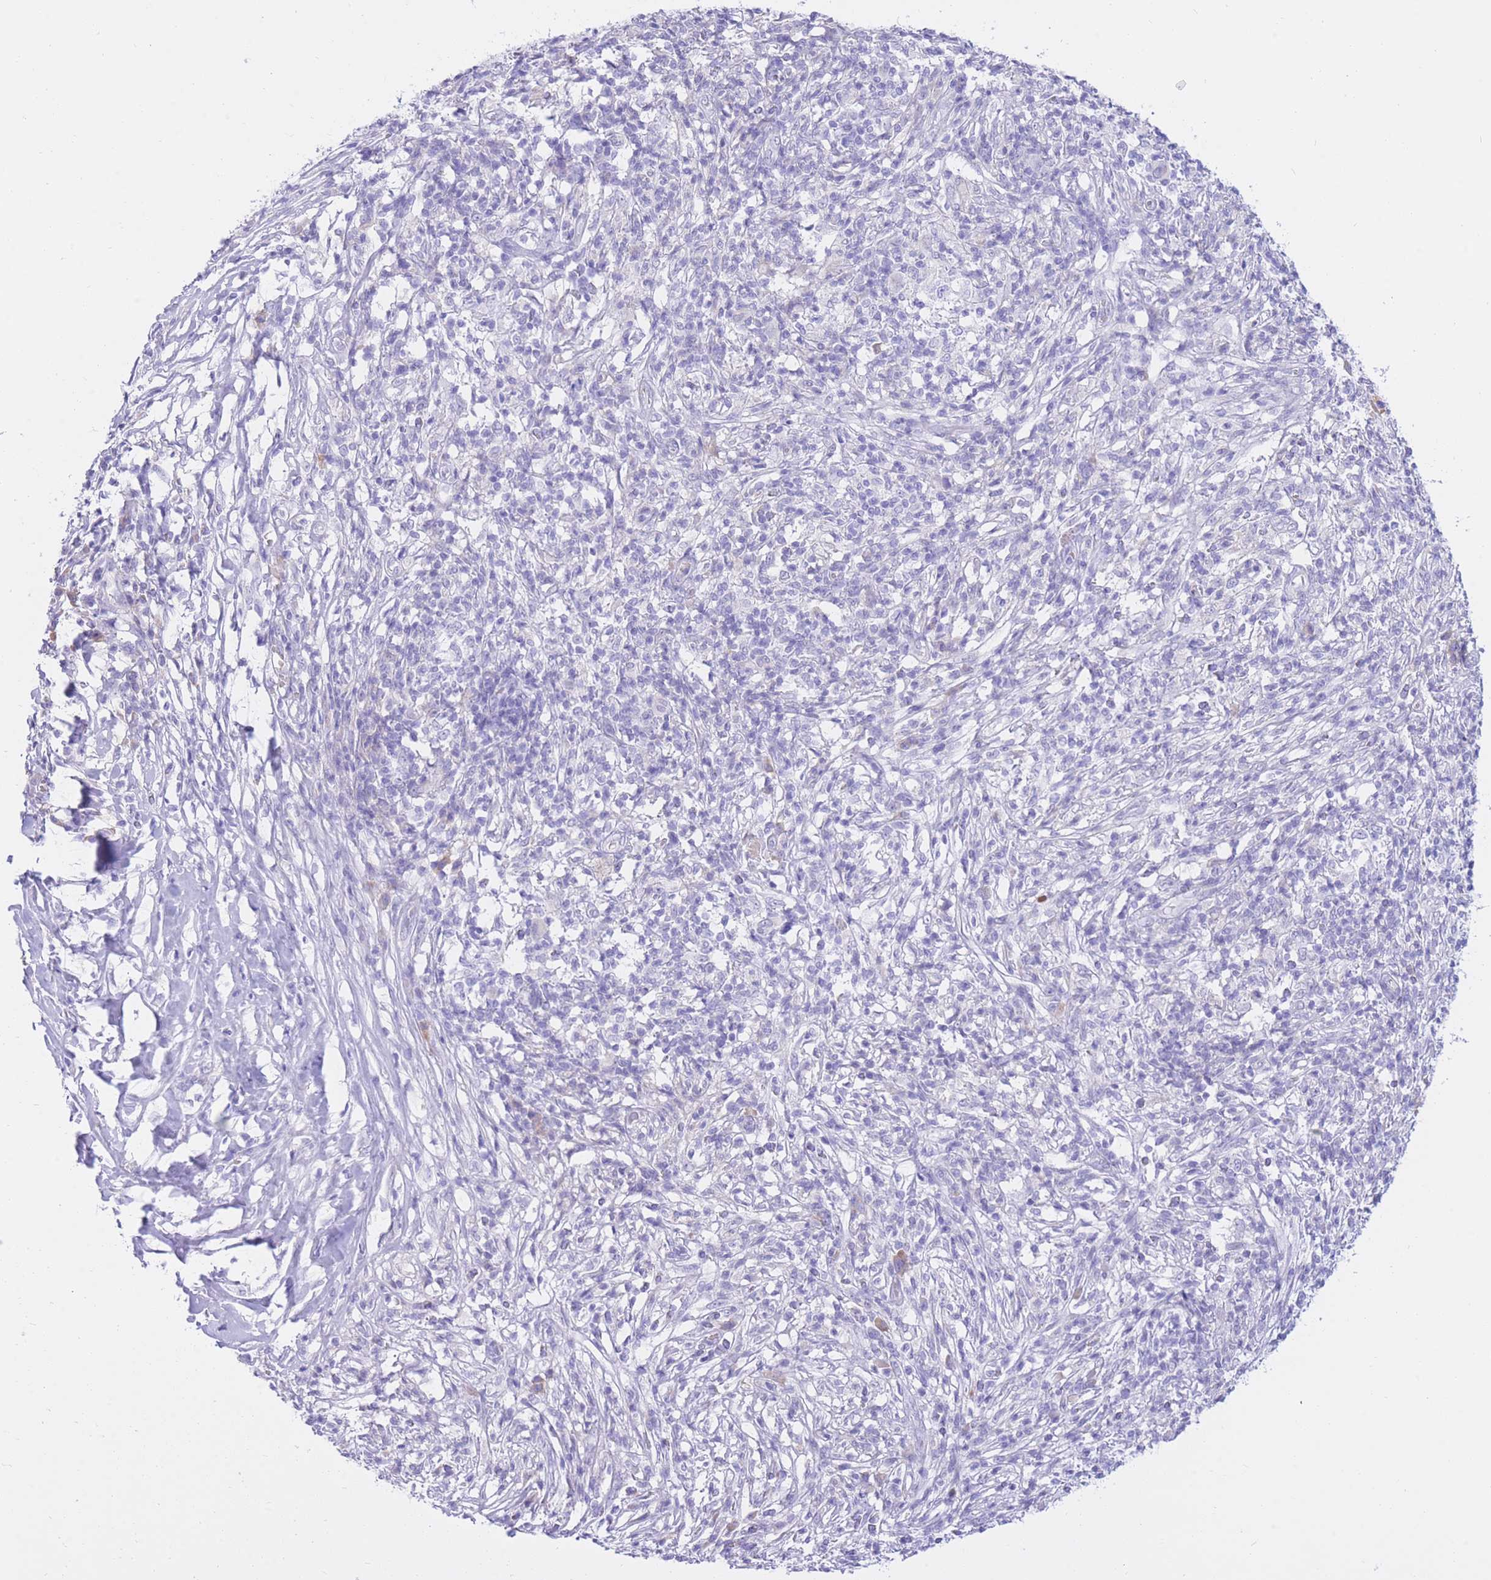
{"staining": {"intensity": "negative", "quantity": "none", "location": "none"}, "tissue": "melanoma", "cell_type": "Tumor cells", "image_type": "cancer", "snomed": [{"axis": "morphology", "description": "Malignant melanoma, NOS"}, {"axis": "topography", "description": "Skin"}], "caption": "This histopathology image is of malignant melanoma stained with immunohistochemistry (IHC) to label a protein in brown with the nuclei are counter-stained blue. There is no staining in tumor cells. (DAB IHC visualized using brightfield microscopy, high magnification).", "gene": "SSUH2", "patient": {"sex": "male", "age": 66}}